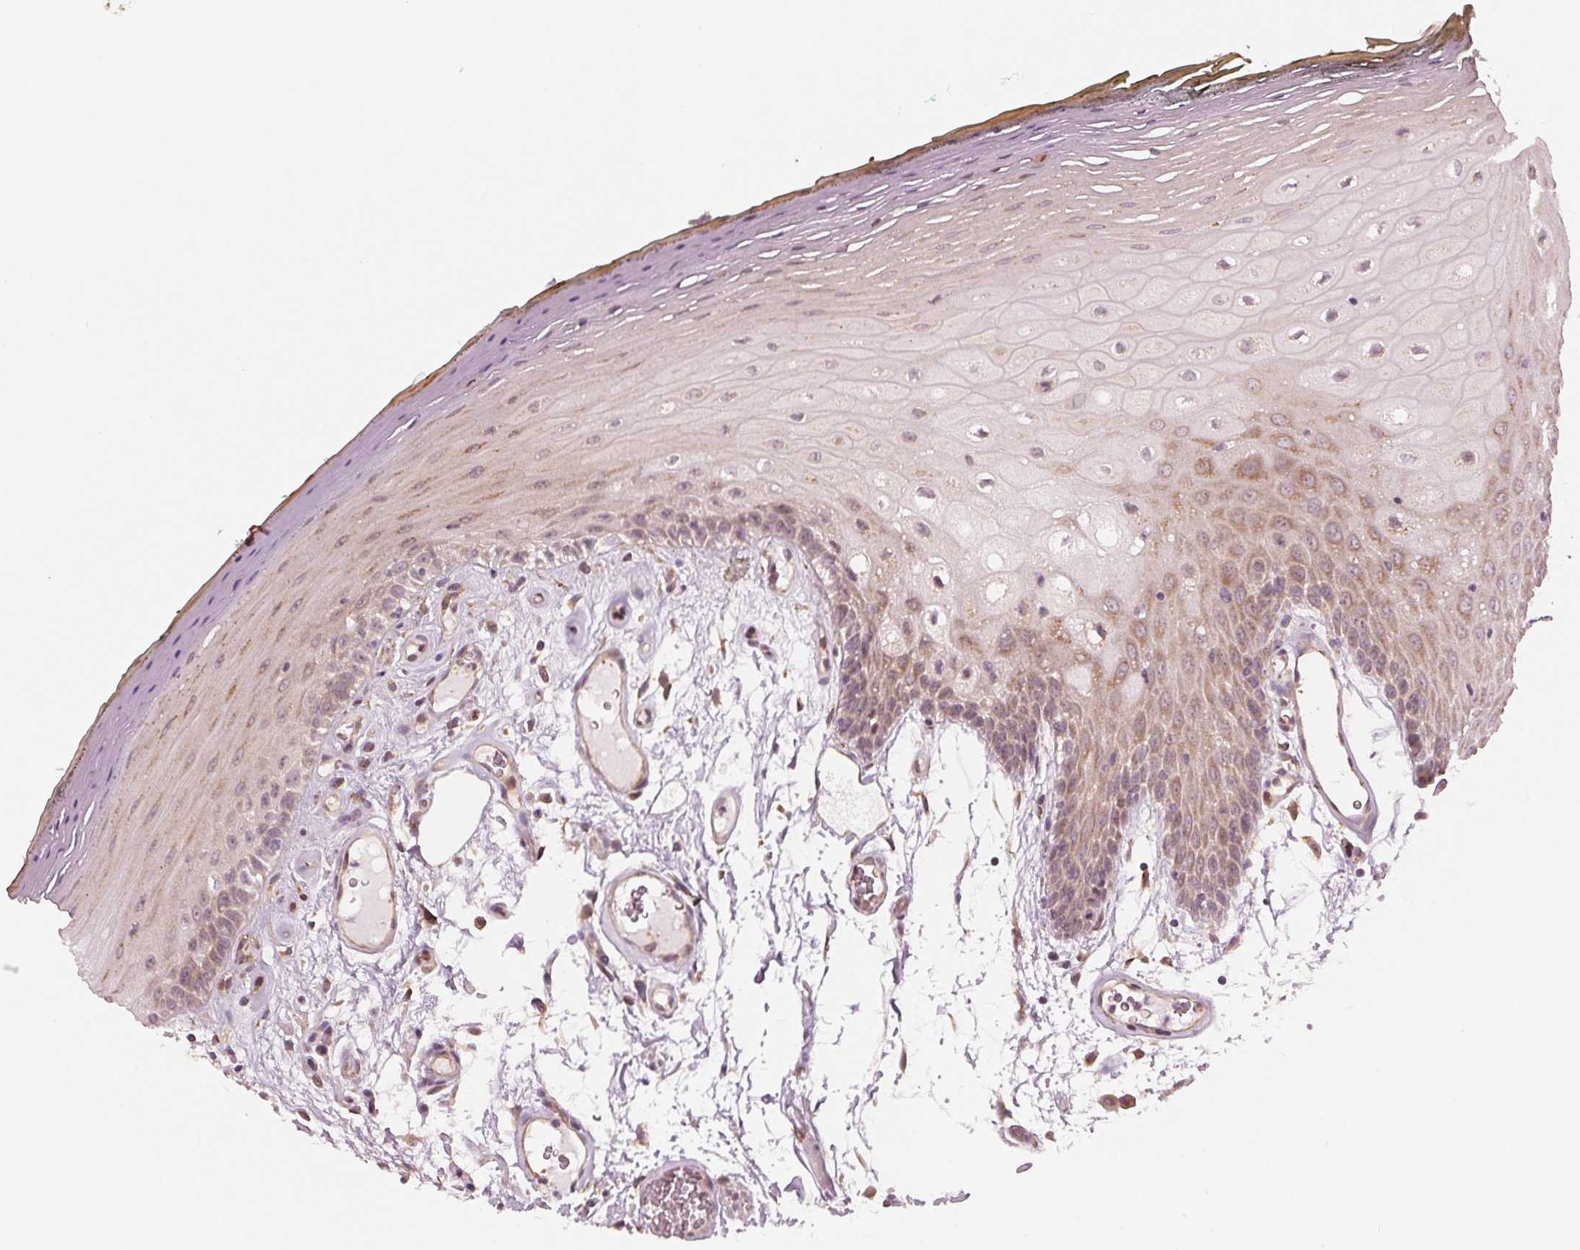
{"staining": {"intensity": "weak", "quantity": "25%-75%", "location": "cytoplasmic/membranous,nuclear"}, "tissue": "oral mucosa", "cell_type": "Squamous epithelial cells", "image_type": "normal", "snomed": [{"axis": "morphology", "description": "Normal tissue, NOS"}, {"axis": "morphology", "description": "Squamous cell carcinoma, NOS"}, {"axis": "topography", "description": "Oral tissue"}, {"axis": "topography", "description": "Head-Neck"}], "caption": "An image showing weak cytoplasmic/membranous,nuclear positivity in approximately 25%-75% of squamous epithelial cells in benign oral mucosa, as visualized by brown immunohistochemical staining.", "gene": "CMIP", "patient": {"sex": "male", "age": 52}}